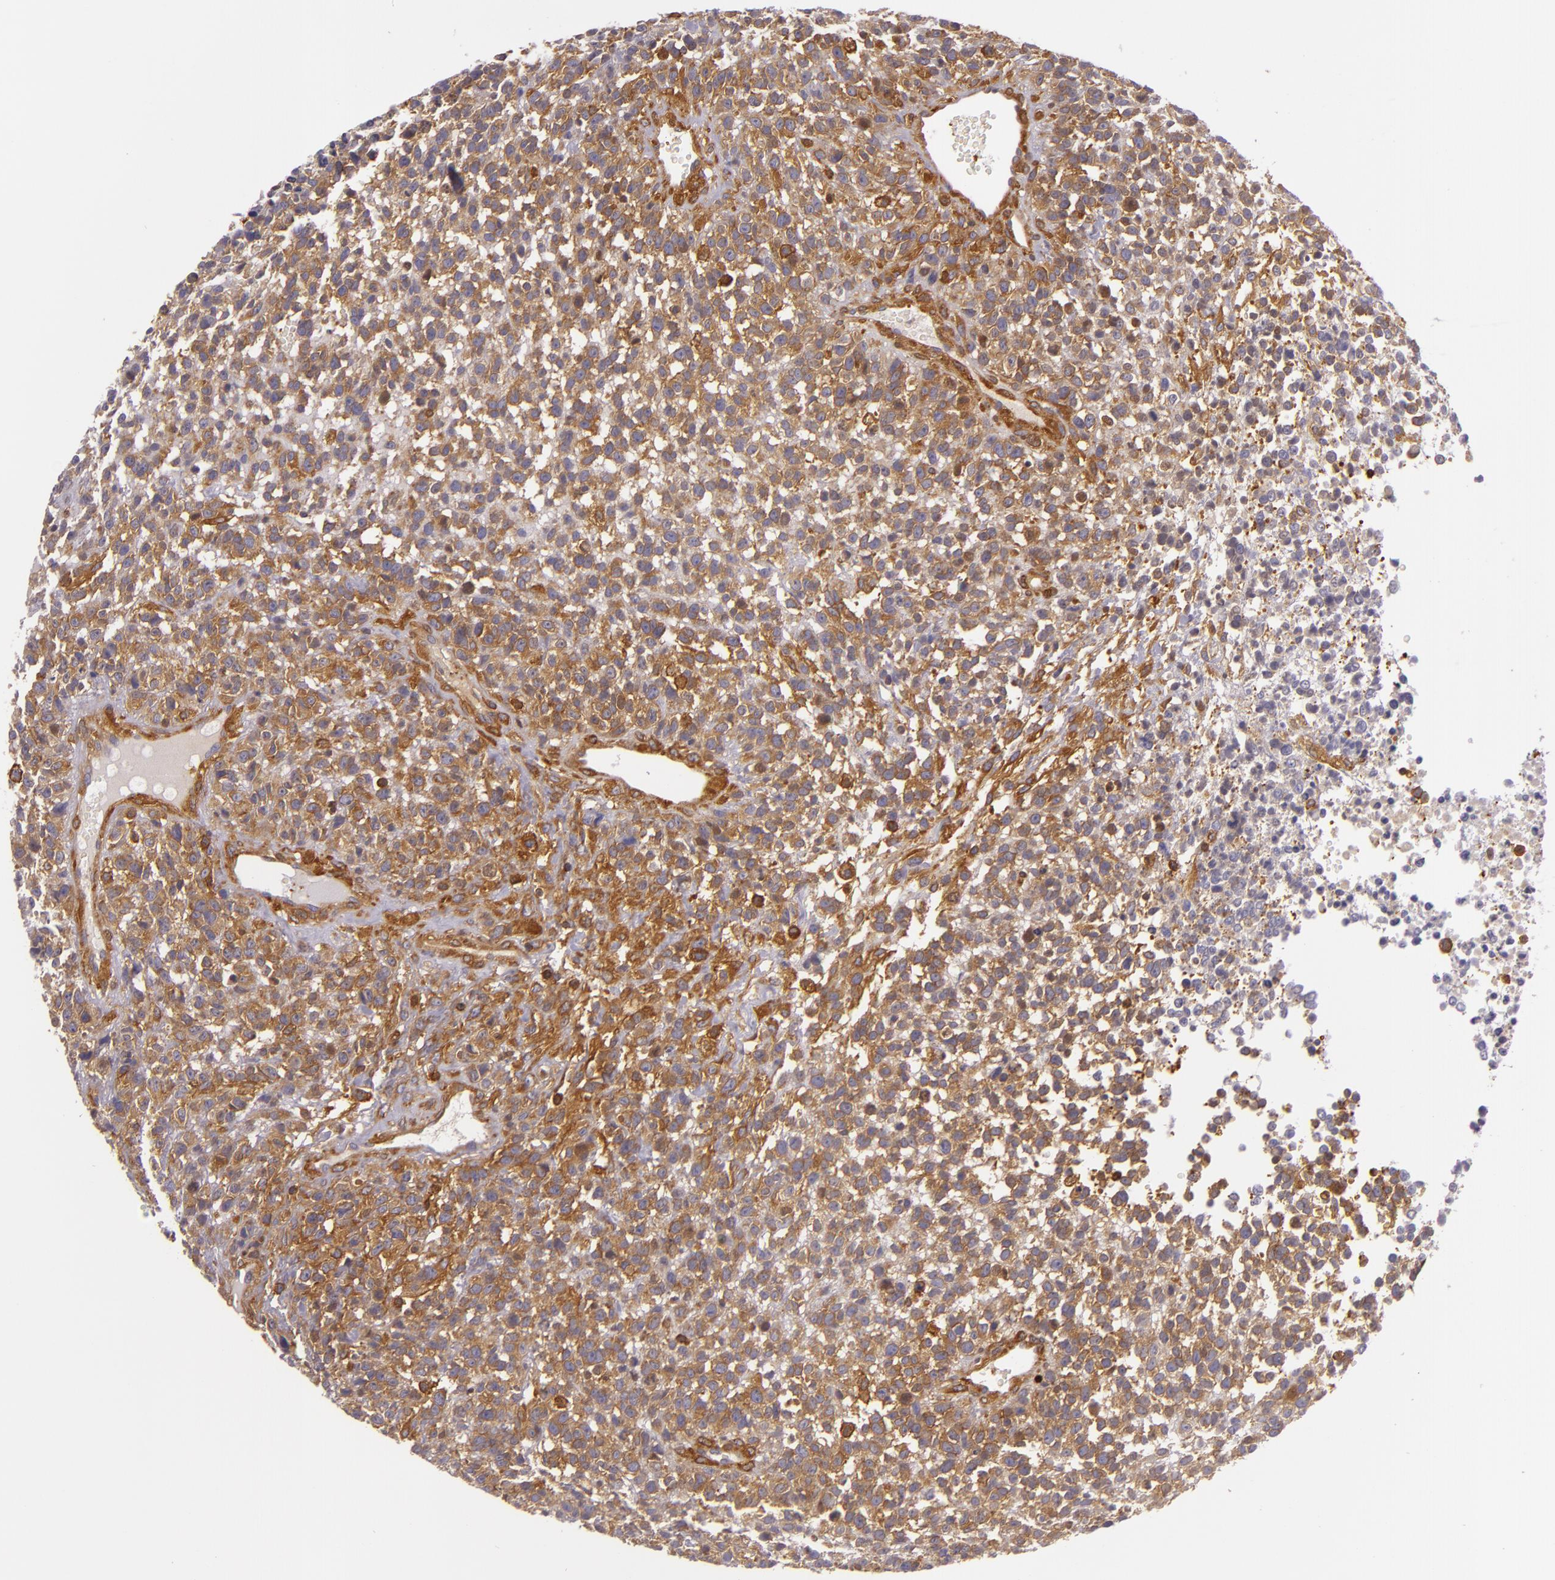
{"staining": {"intensity": "strong", "quantity": ">75%", "location": "cytoplasmic/membranous"}, "tissue": "glioma", "cell_type": "Tumor cells", "image_type": "cancer", "snomed": [{"axis": "morphology", "description": "Glioma, malignant, High grade"}, {"axis": "topography", "description": "Brain"}], "caption": "Malignant high-grade glioma tissue displays strong cytoplasmic/membranous positivity in approximately >75% of tumor cells, visualized by immunohistochemistry.", "gene": "TLN1", "patient": {"sex": "male", "age": 66}}